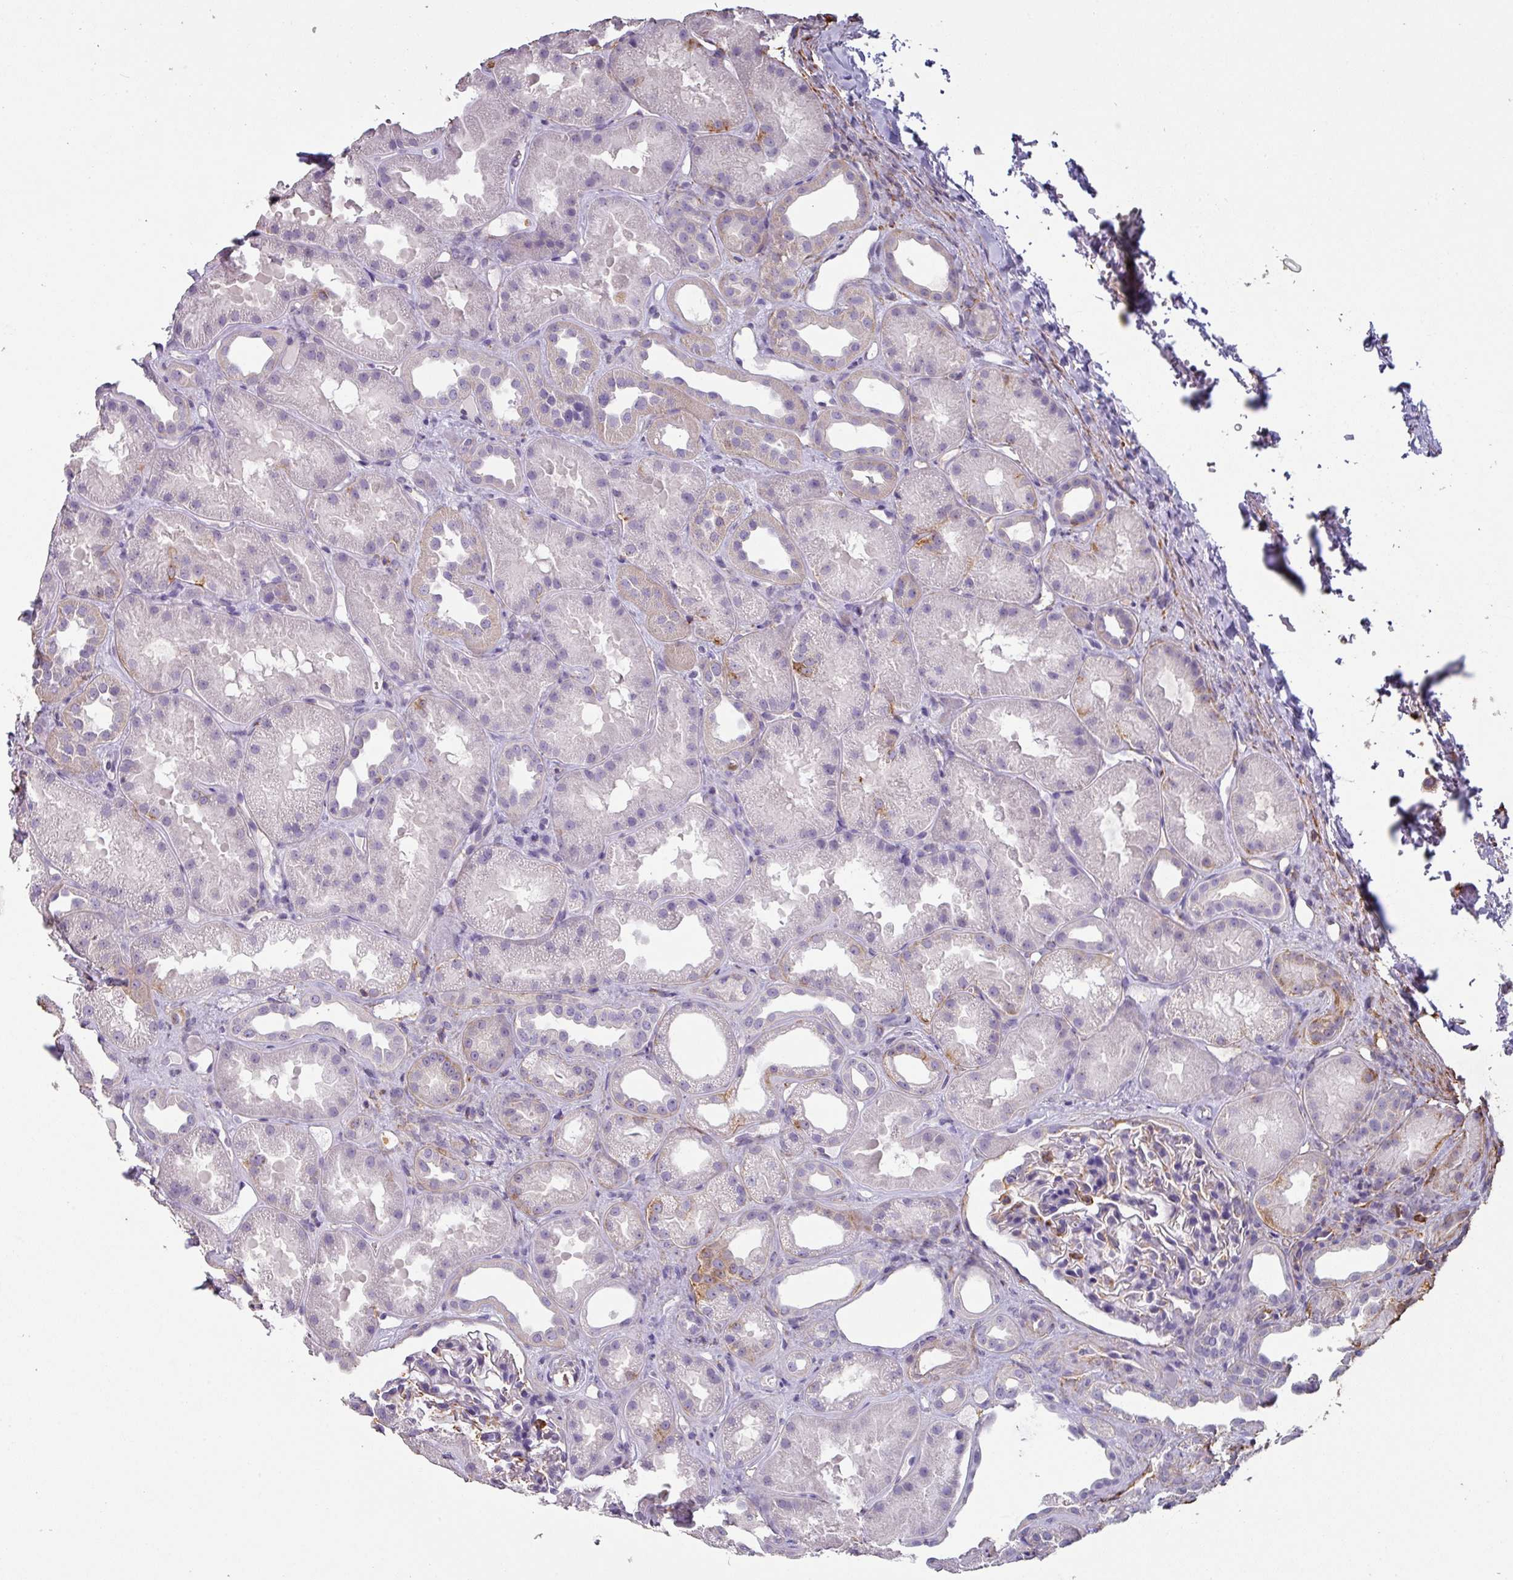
{"staining": {"intensity": "weak", "quantity": "<25%", "location": "cytoplasmic/membranous"}, "tissue": "kidney", "cell_type": "Cells in glomeruli", "image_type": "normal", "snomed": [{"axis": "morphology", "description": "Normal tissue, NOS"}, {"axis": "topography", "description": "Kidney"}], "caption": "IHC of benign human kidney shows no staining in cells in glomeruli.", "gene": "ZNF280C", "patient": {"sex": "male", "age": 61}}